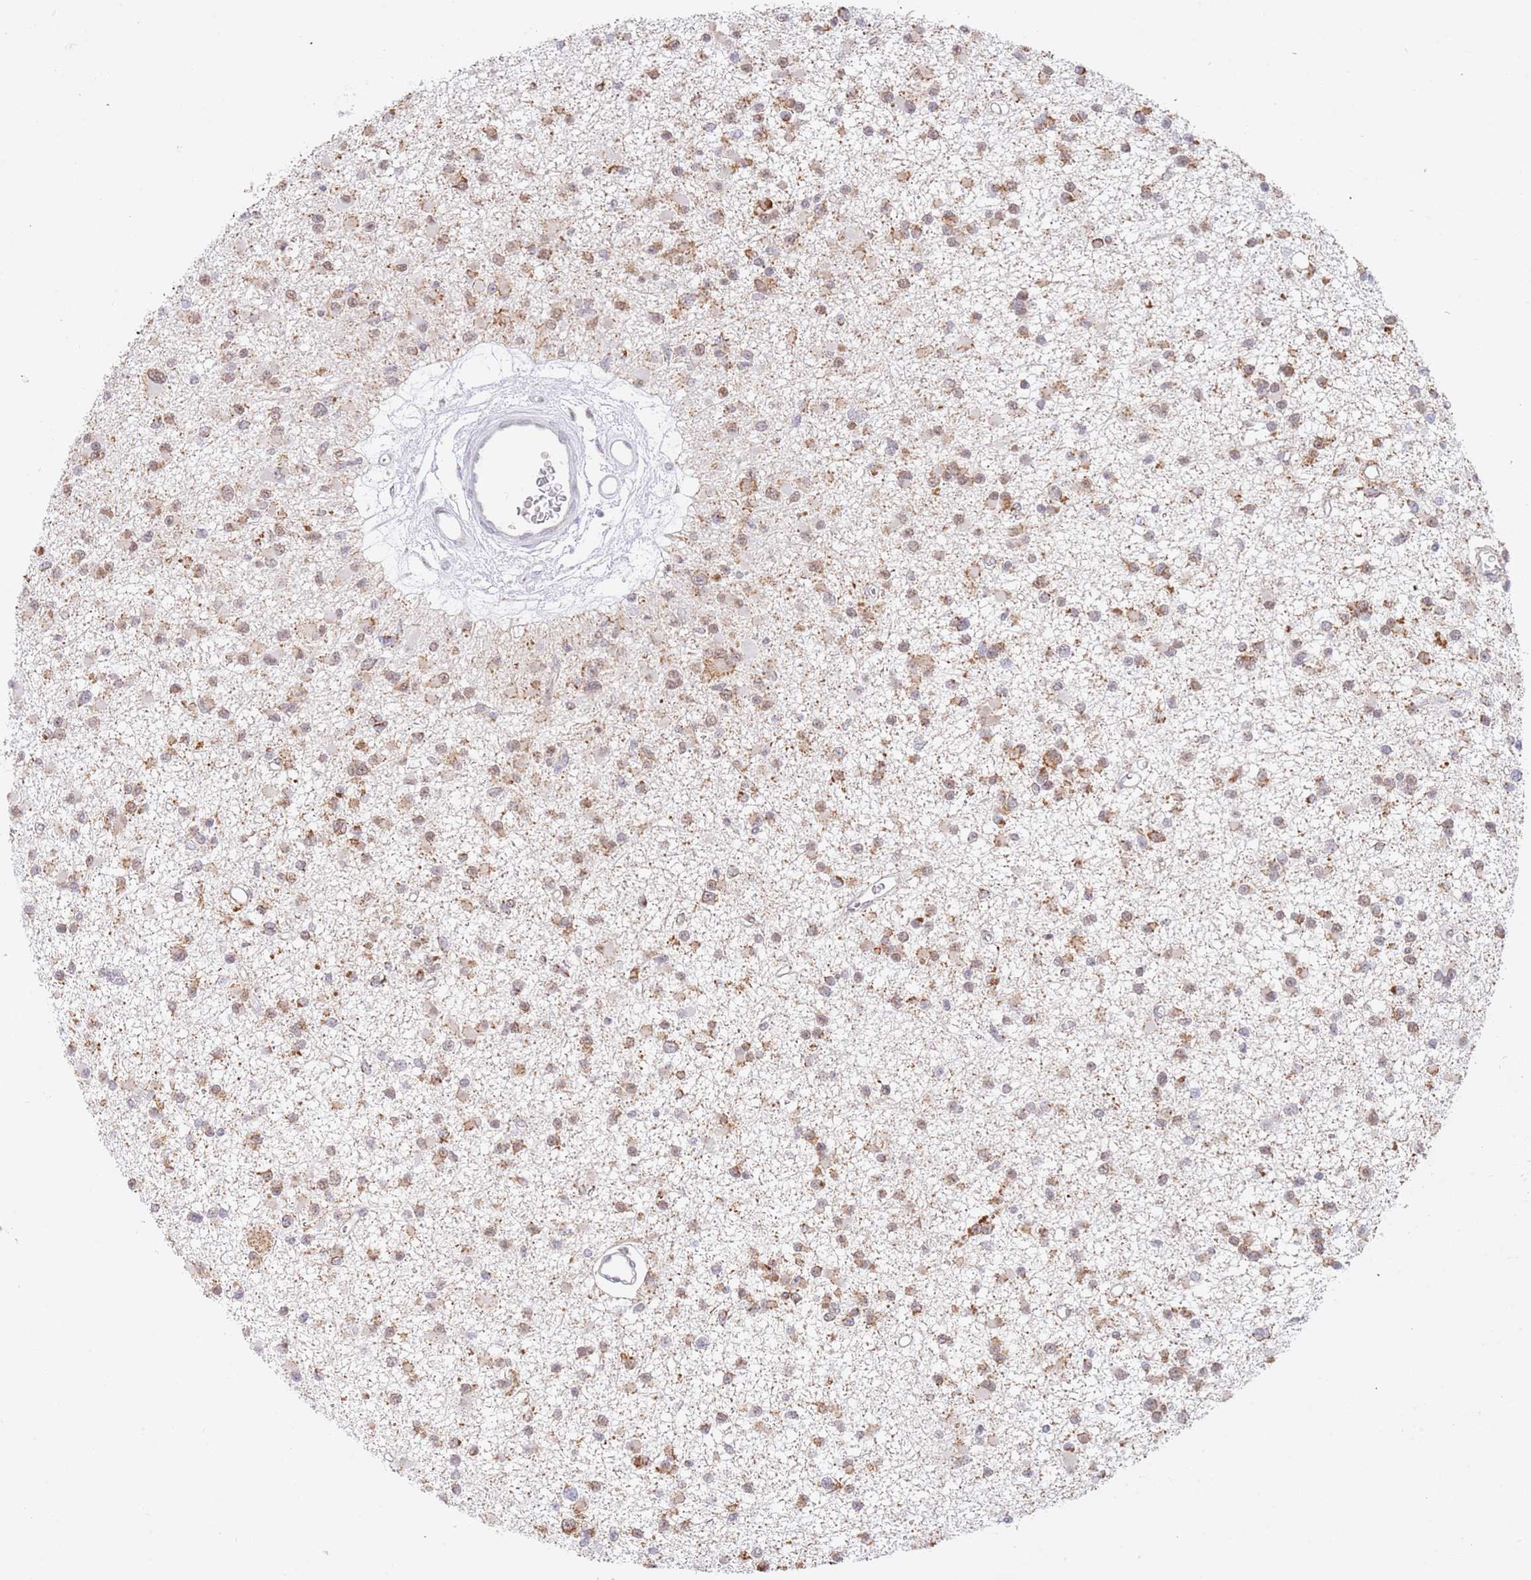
{"staining": {"intensity": "moderate", "quantity": ">75%", "location": "cytoplasmic/membranous"}, "tissue": "glioma", "cell_type": "Tumor cells", "image_type": "cancer", "snomed": [{"axis": "morphology", "description": "Glioma, malignant, Low grade"}, {"axis": "topography", "description": "Brain"}], "caption": "Malignant low-grade glioma stained with a protein marker reveals moderate staining in tumor cells.", "gene": "TIMM13", "patient": {"sex": "female", "age": 22}}